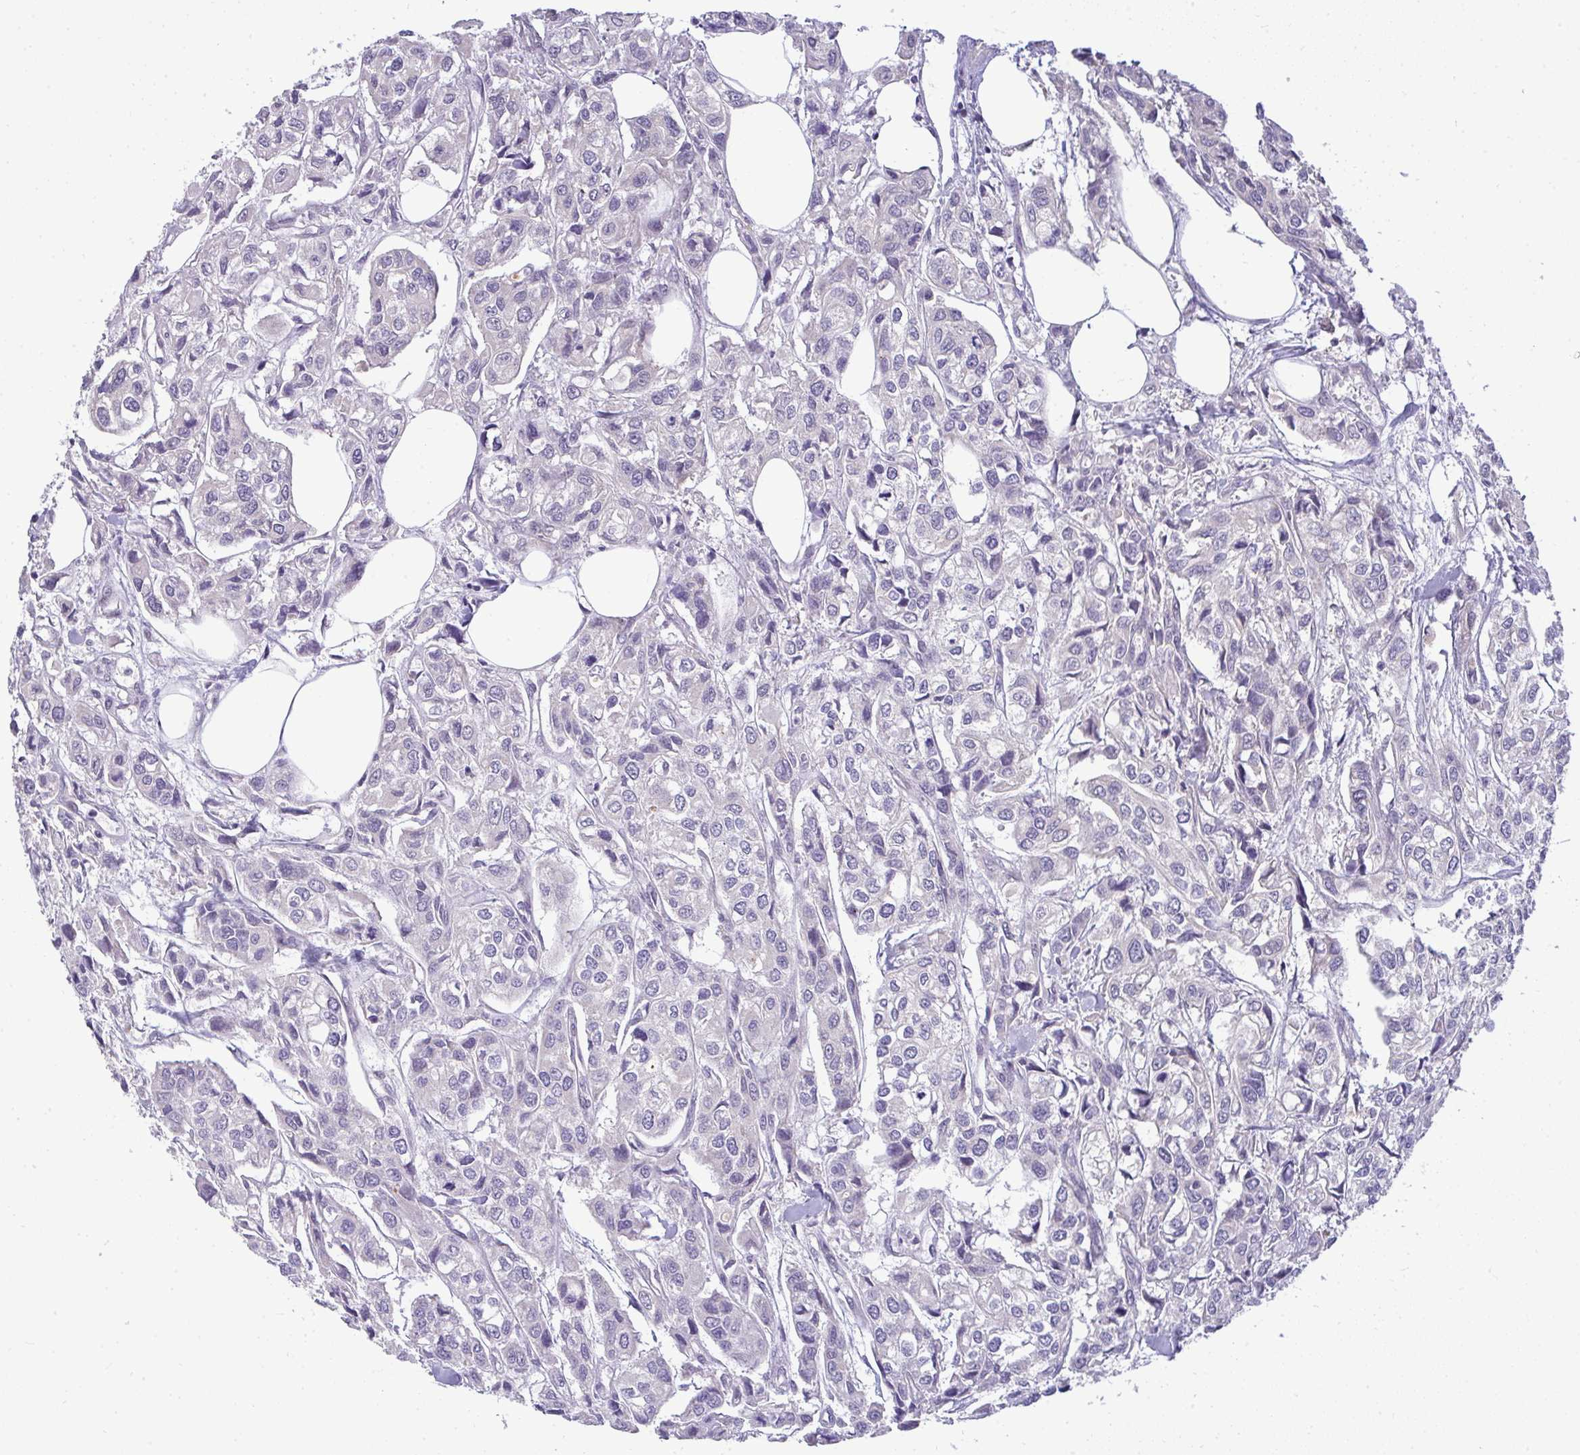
{"staining": {"intensity": "negative", "quantity": "none", "location": "none"}, "tissue": "urothelial cancer", "cell_type": "Tumor cells", "image_type": "cancer", "snomed": [{"axis": "morphology", "description": "Urothelial carcinoma, High grade"}, {"axis": "topography", "description": "Urinary bladder"}], "caption": "Tumor cells show no significant protein expression in urothelial carcinoma (high-grade). (DAB immunohistochemistry (IHC) visualized using brightfield microscopy, high magnification).", "gene": "SRRM4", "patient": {"sex": "male", "age": 67}}